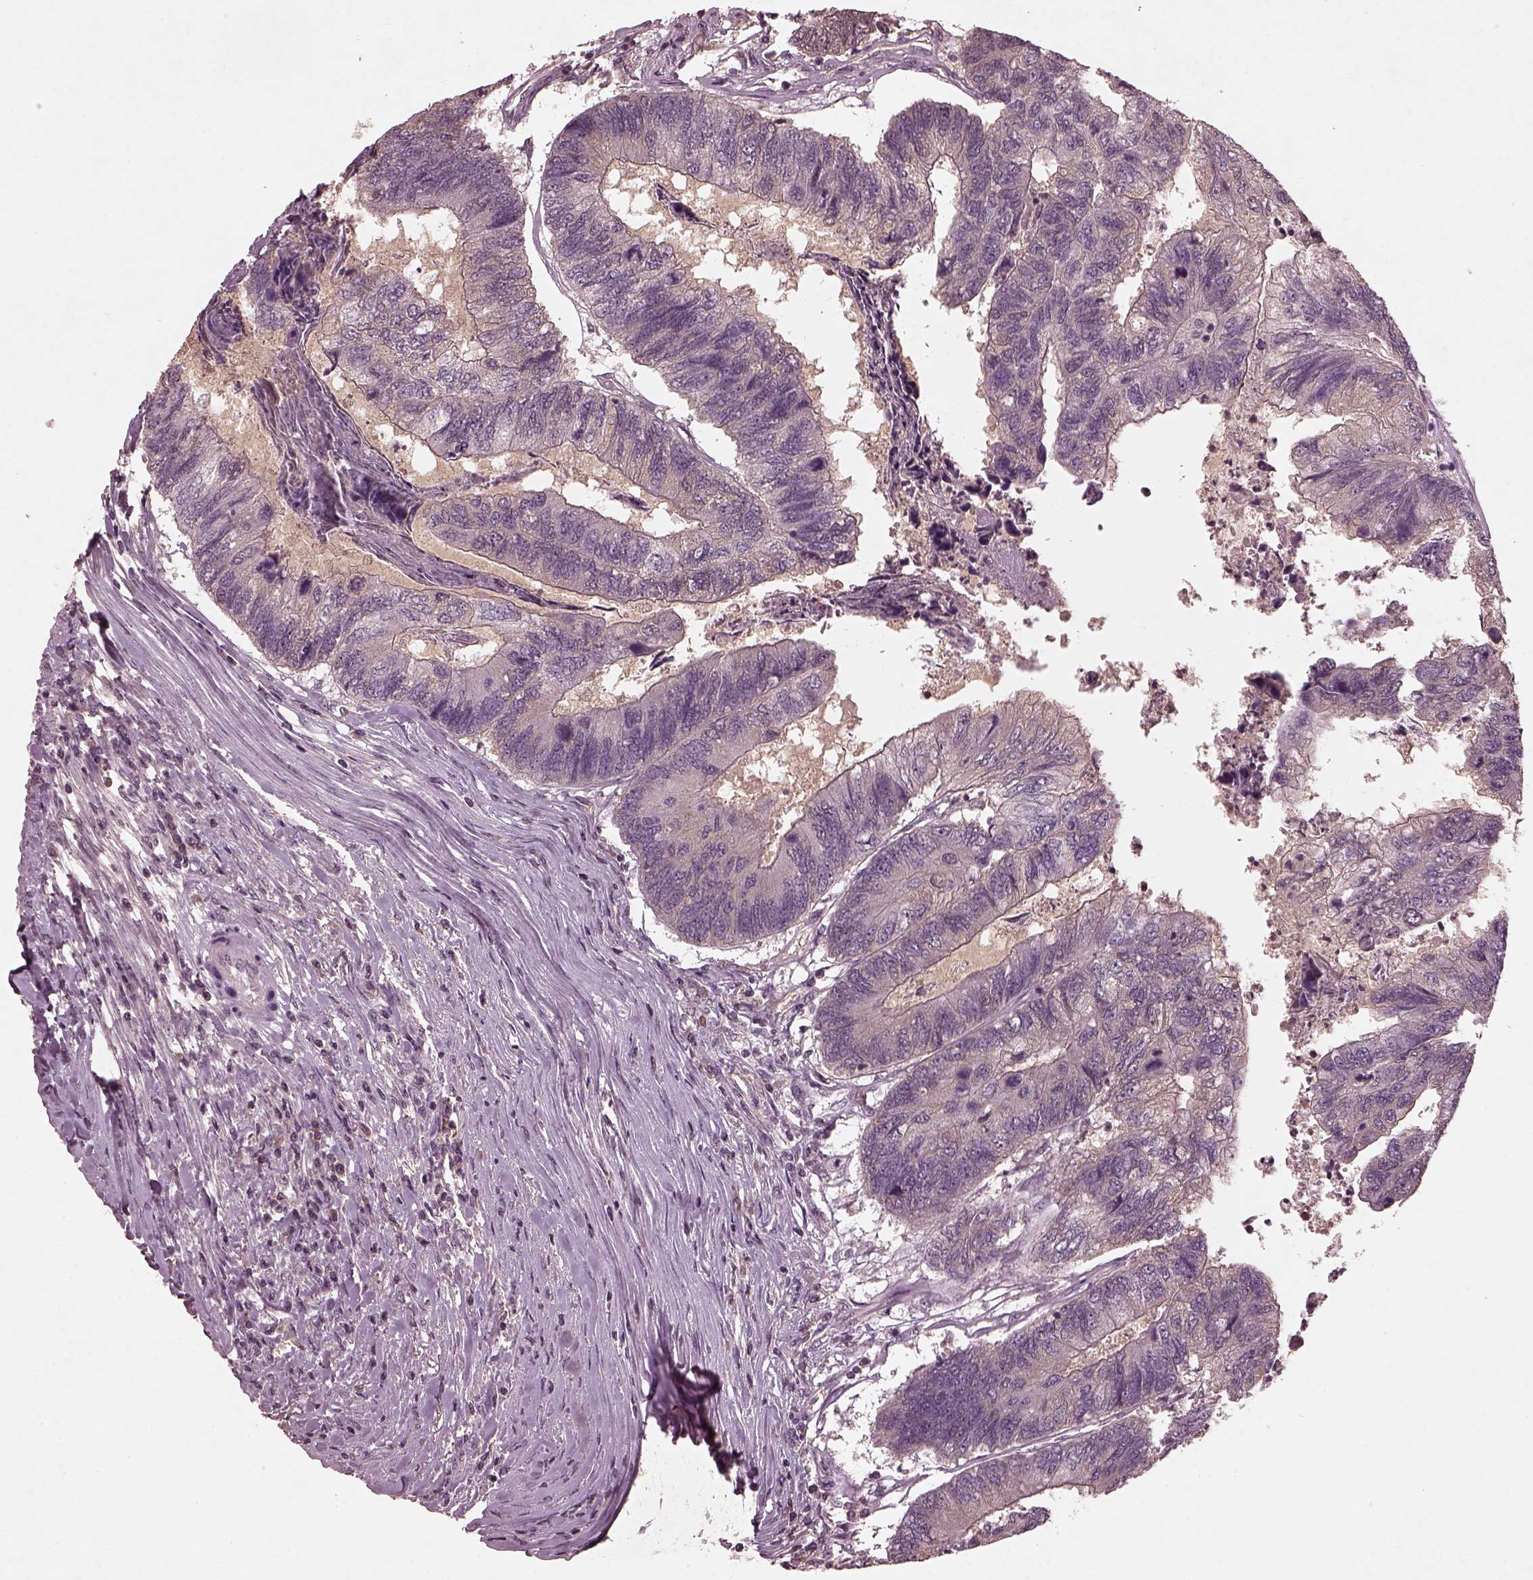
{"staining": {"intensity": "negative", "quantity": "none", "location": "none"}, "tissue": "colorectal cancer", "cell_type": "Tumor cells", "image_type": "cancer", "snomed": [{"axis": "morphology", "description": "Adenocarcinoma, NOS"}, {"axis": "topography", "description": "Colon"}], "caption": "Tumor cells are negative for protein expression in human colorectal adenocarcinoma.", "gene": "FRRS1L", "patient": {"sex": "female", "age": 67}}